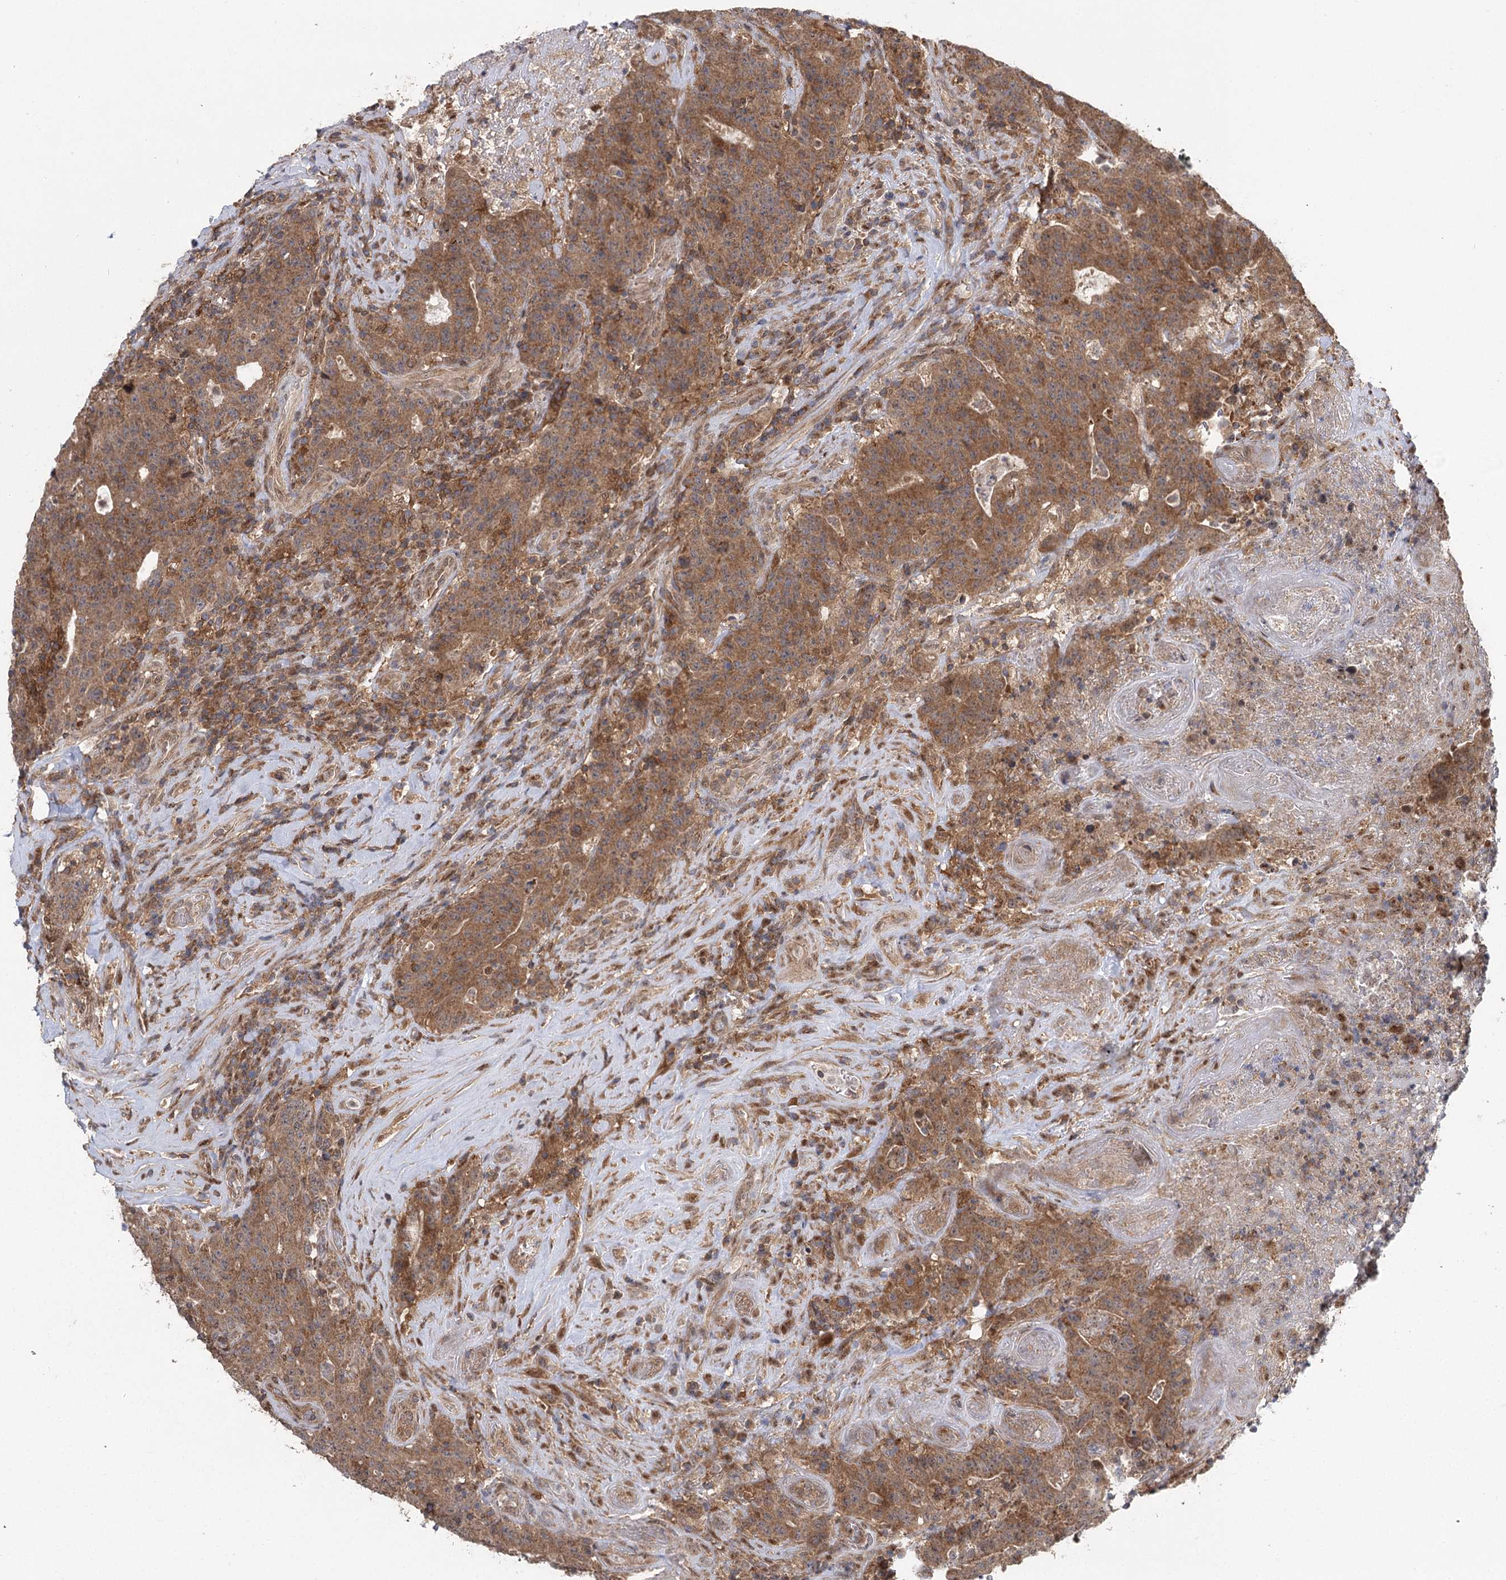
{"staining": {"intensity": "moderate", "quantity": ">75%", "location": "cytoplasmic/membranous"}, "tissue": "colorectal cancer", "cell_type": "Tumor cells", "image_type": "cancer", "snomed": [{"axis": "morphology", "description": "Adenocarcinoma, NOS"}, {"axis": "topography", "description": "Colon"}], "caption": "Colorectal adenocarcinoma tissue reveals moderate cytoplasmic/membranous positivity in approximately >75% of tumor cells (Brightfield microscopy of DAB IHC at high magnification).", "gene": "C12orf4", "patient": {"sex": "female", "age": 75}}